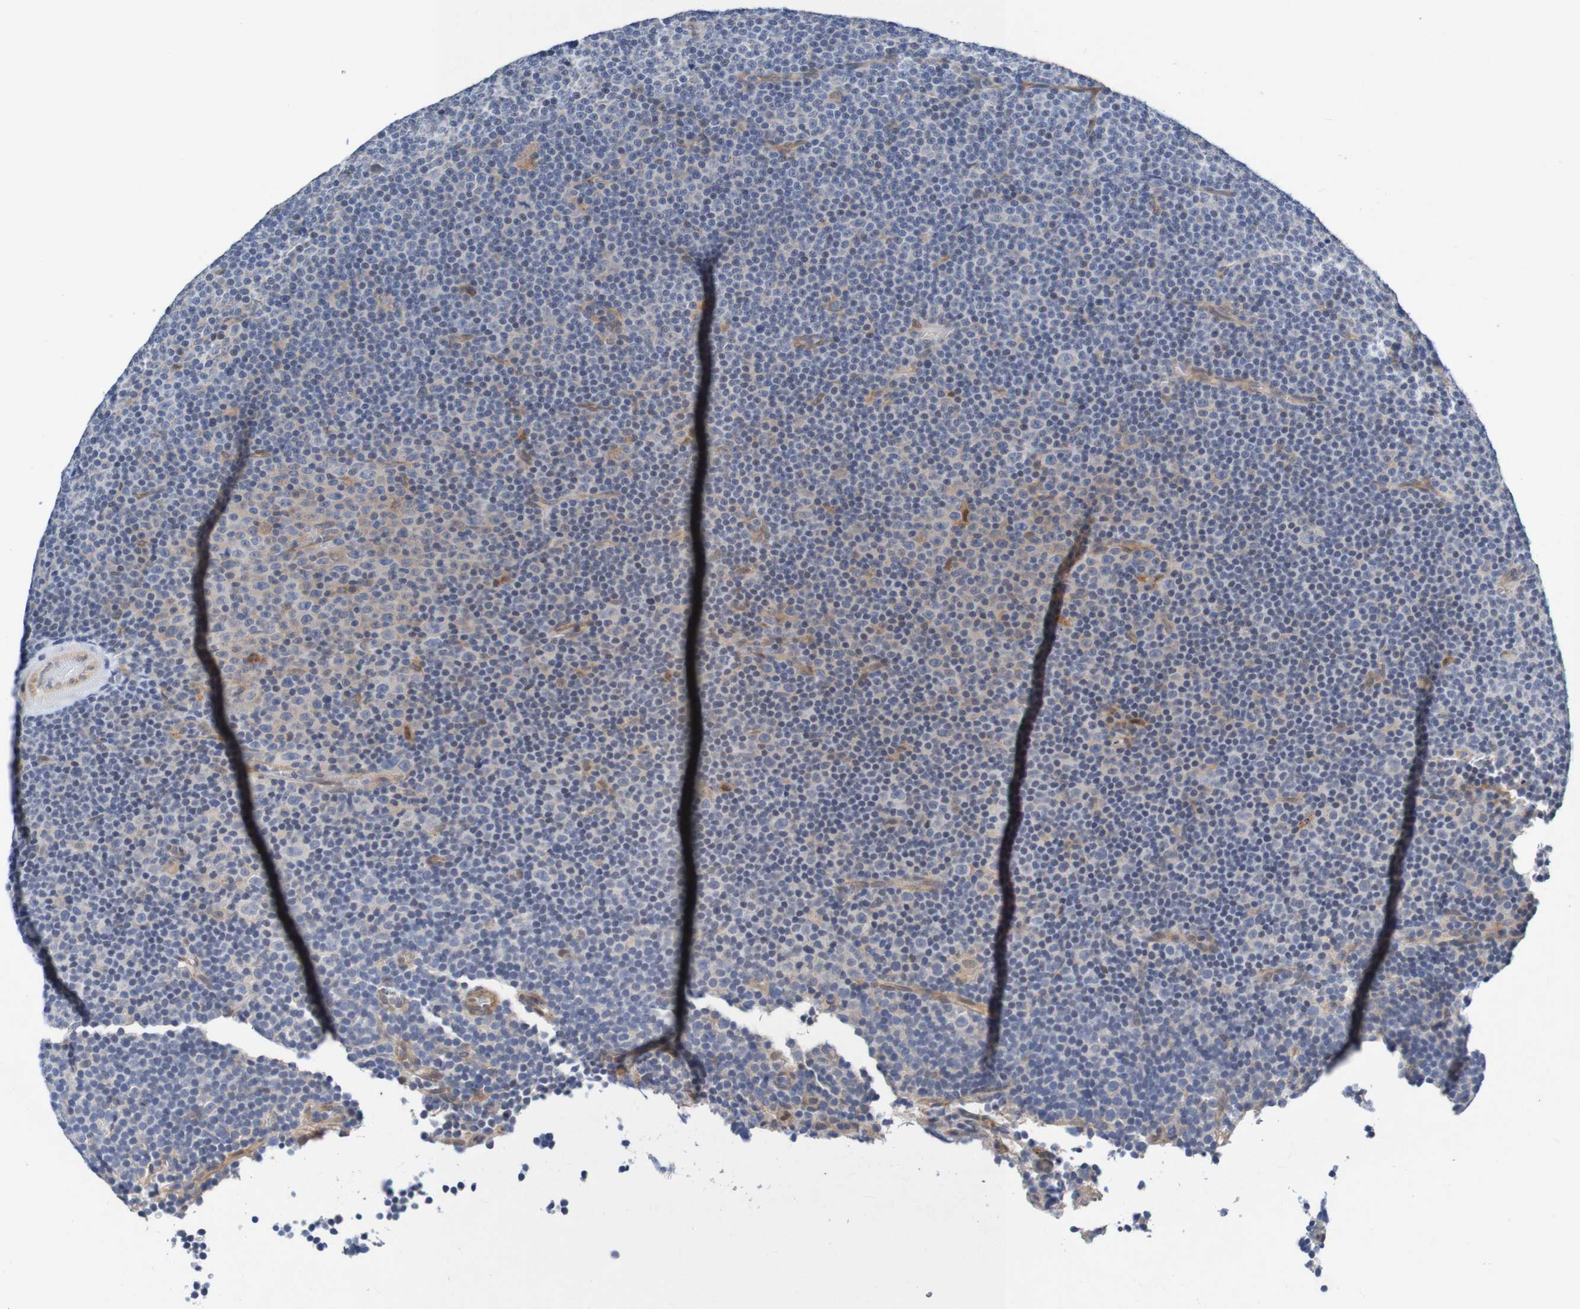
{"staining": {"intensity": "negative", "quantity": "none", "location": "none"}, "tissue": "lymphoma", "cell_type": "Tumor cells", "image_type": "cancer", "snomed": [{"axis": "morphology", "description": "Malignant lymphoma, non-Hodgkin's type, Low grade"}, {"axis": "topography", "description": "Lymph node"}], "caption": "This is a histopathology image of immunohistochemistry (IHC) staining of malignant lymphoma, non-Hodgkin's type (low-grade), which shows no positivity in tumor cells.", "gene": "CPED1", "patient": {"sex": "female", "age": 67}}